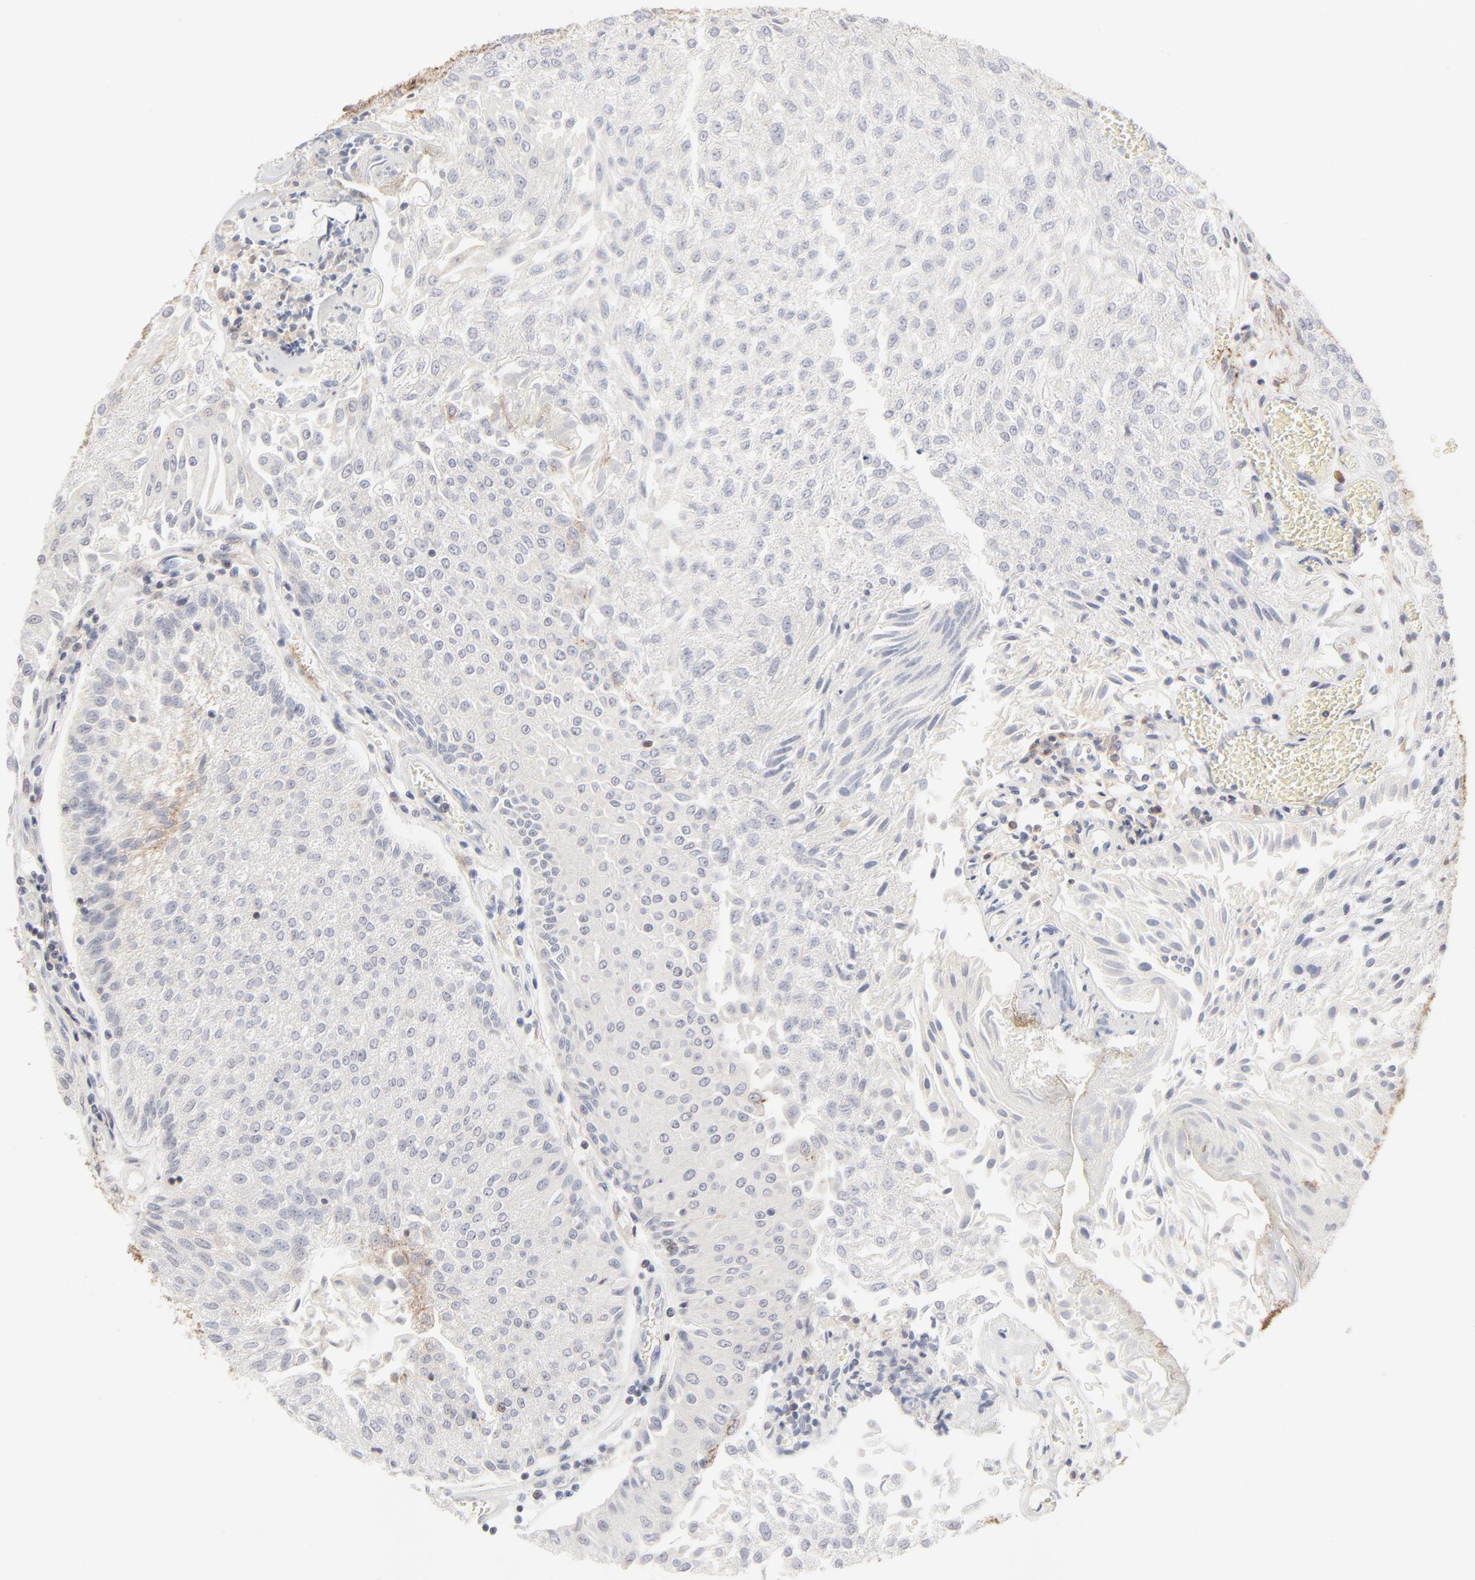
{"staining": {"intensity": "negative", "quantity": "none", "location": "none"}, "tissue": "urothelial cancer", "cell_type": "Tumor cells", "image_type": "cancer", "snomed": [{"axis": "morphology", "description": "Urothelial carcinoma, Low grade"}, {"axis": "topography", "description": "Urinary bladder"}], "caption": "An image of low-grade urothelial carcinoma stained for a protein displays no brown staining in tumor cells. (Immunohistochemistry, brightfield microscopy, high magnification).", "gene": "CDK6", "patient": {"sex": "male", "age": 86}}